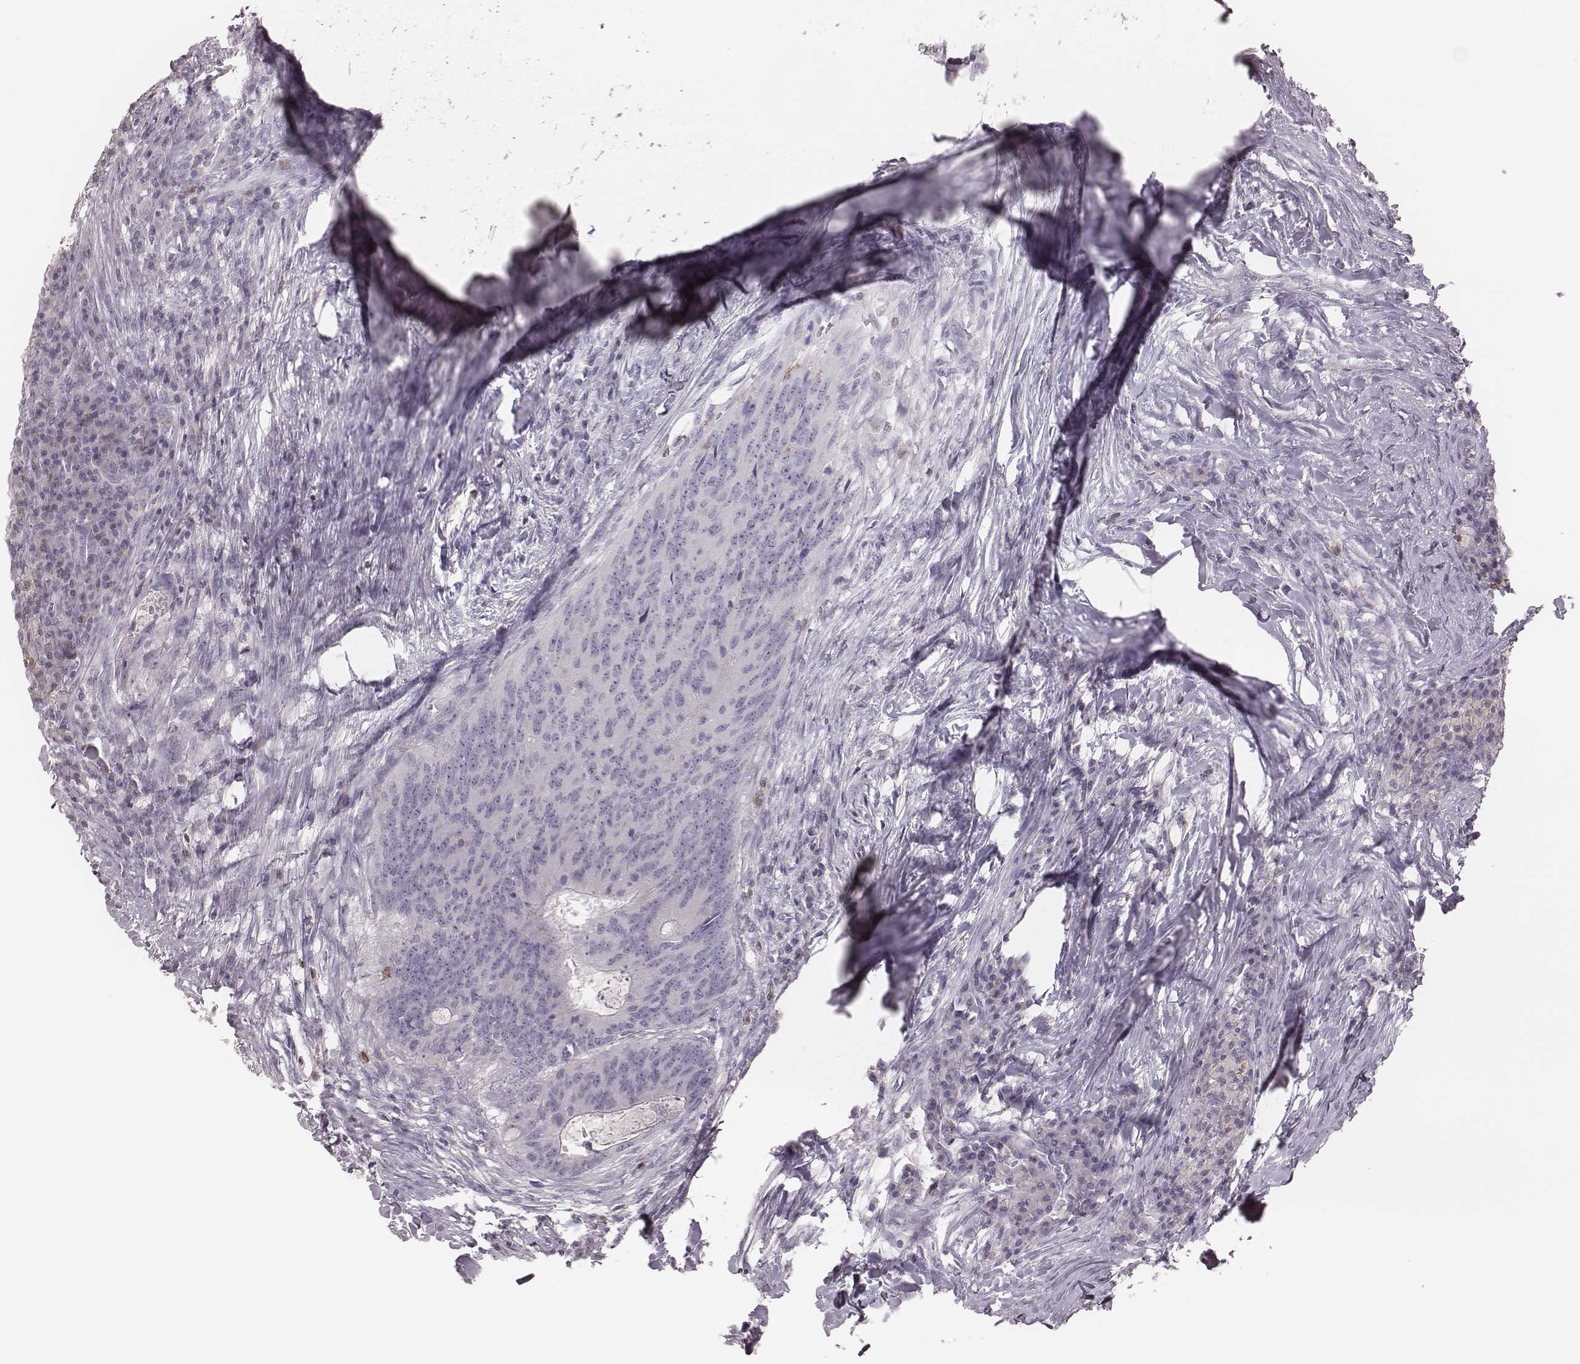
{"staining": {"intensity": "negative", "quantity": "none", "location": "none"}, "tissue": "colorectal cancer", "cell_type": "Tumor cells", "image_type": "cancer", "snomed": [{"axis": "morphology", "description": "Adenocarcinoma, NOS"}, {"axis": "topography", "description": "Colon"}], "caption": "A high-resolution histopathology image shows IHC staining of colorectal adenocarcinoma, which exhibits no significant expression in tumor cells.", "gene": "PDCD1", "patient": {"sex": "male", "age": 67}}